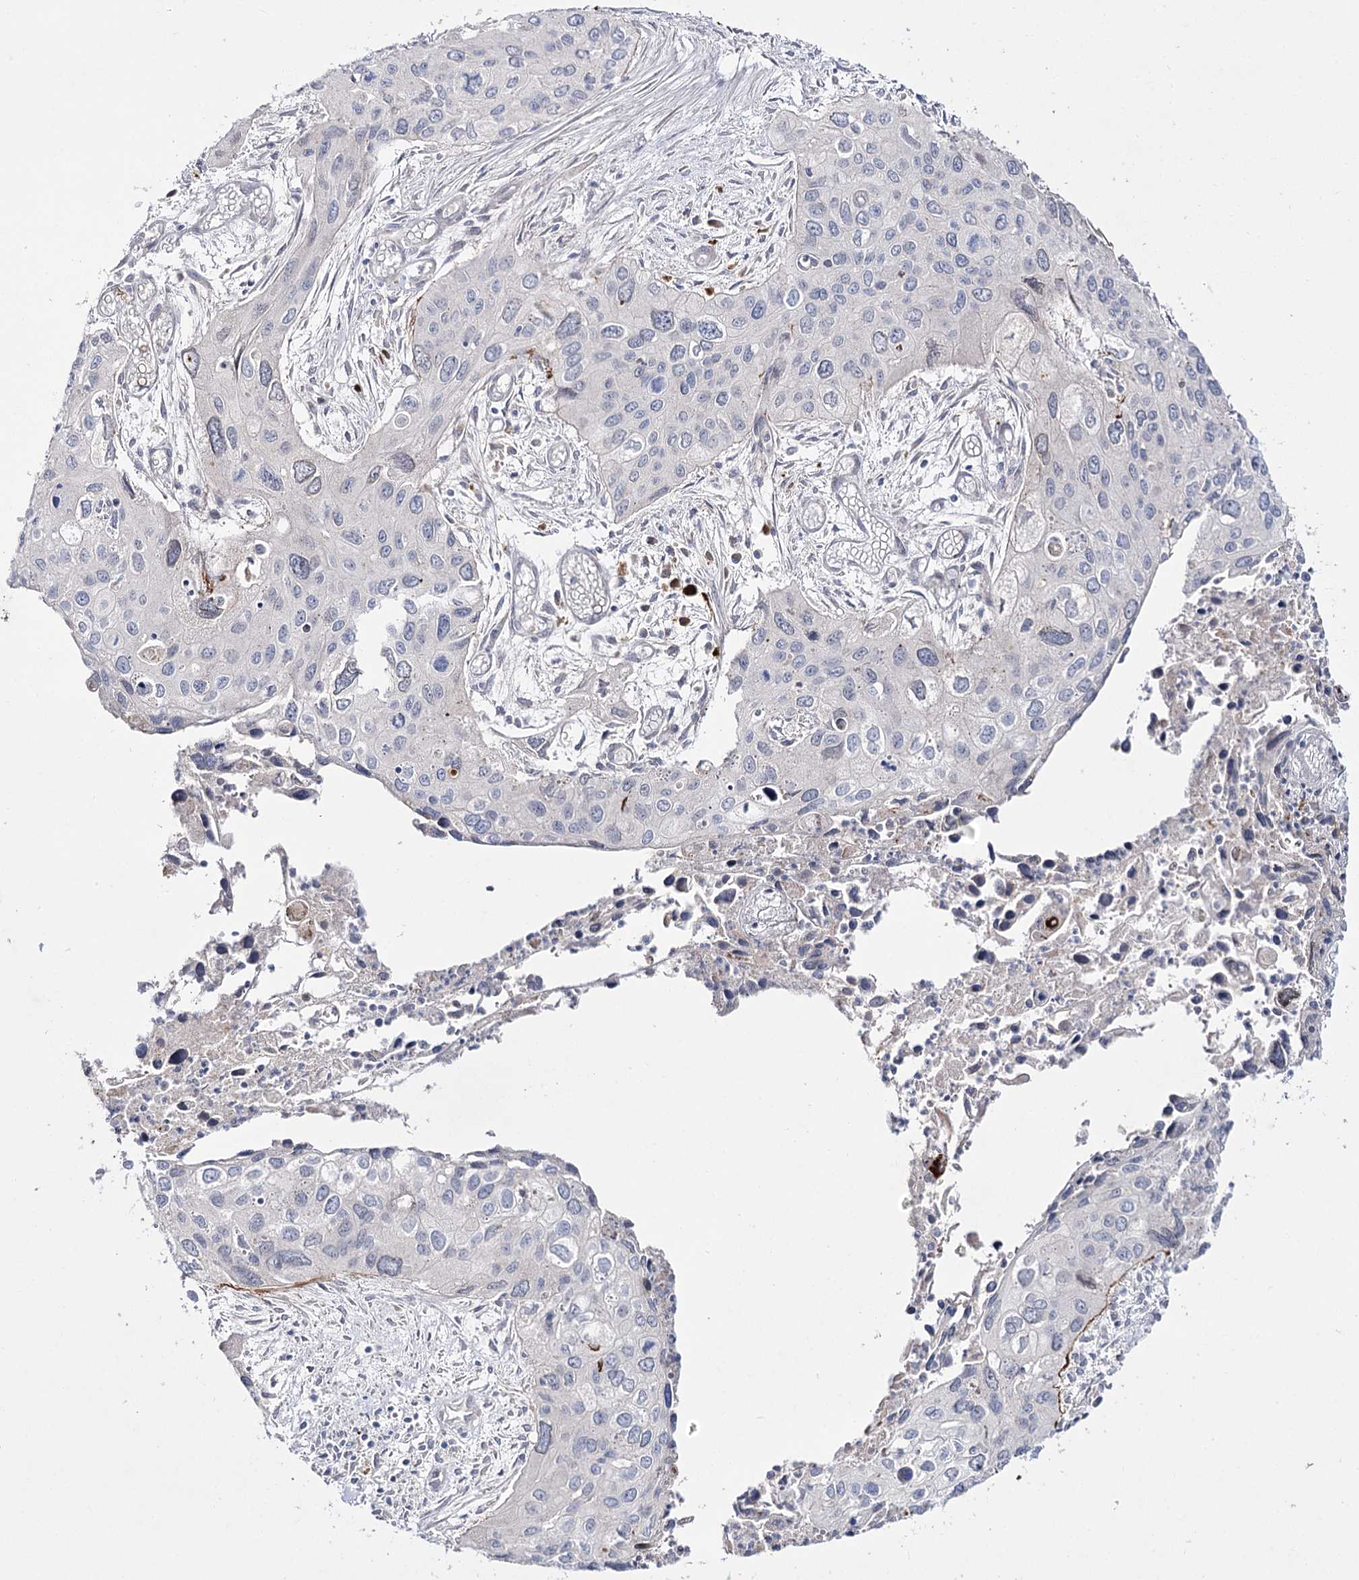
{"staining": {"intensity": "negative", "quantity": "none", "location": "none"}, "tissue": "cervical cancer", "cell_type": "Tumor cells", "image_type": "cancer", "snomed": [{"axis": "morphology", "description": "Squamous cell carcinoma, NOS"}, {"axis": "topography", "description": "Cervix"}], "caption": "Immunohistochemistry (IHC) image of neoplastic tissue: cervical cancer (squamous cell carcinoma) stained with DAB (3,3'-diaminobenzidine) exhibits no significant protein staining in tumor cells.", "gene": "C11orf80", "patient": {"sex": "female", "age": 55}}